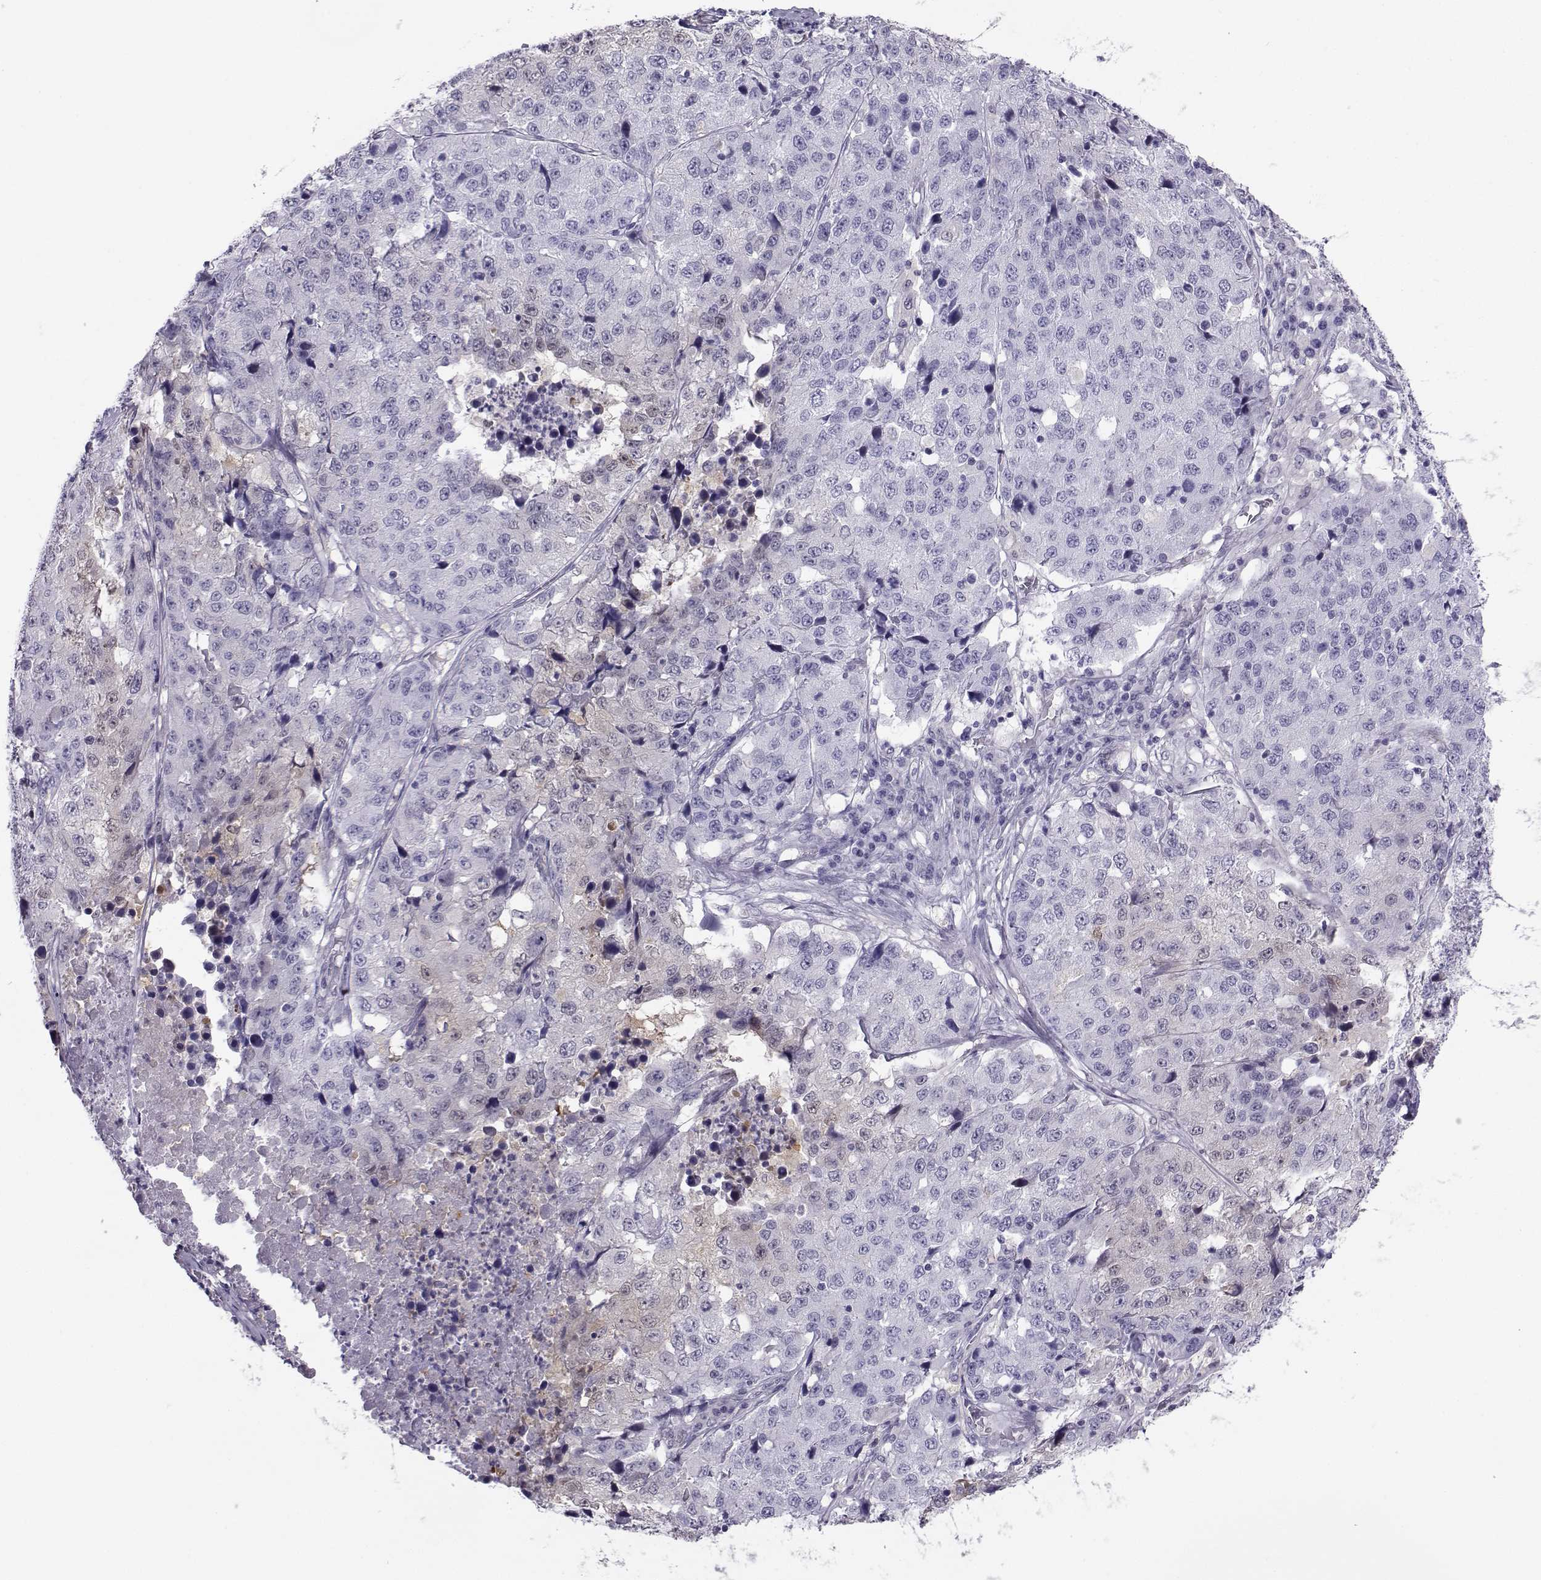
{"staining": {"intensity": "weak", "quantity": "<25%", "location": "nuclear"}, "tissue": "stomach cancer", "cell_type": "Tumor cells", "image_type": "cancer", "snomed": [{"axis": "morphology", "description": "Adenocarcinoma, NOS"}, {"axis": "topography", "description": "Stomach"}], "caption": "The micrograph exhibits no staining of tumor cells in stomach adenocarcinoma. (DAB IHC visualized using brightfield microscopy, high magnification).", "gene": "PGK1", "patient": {"sex": "male", "age": 71}}